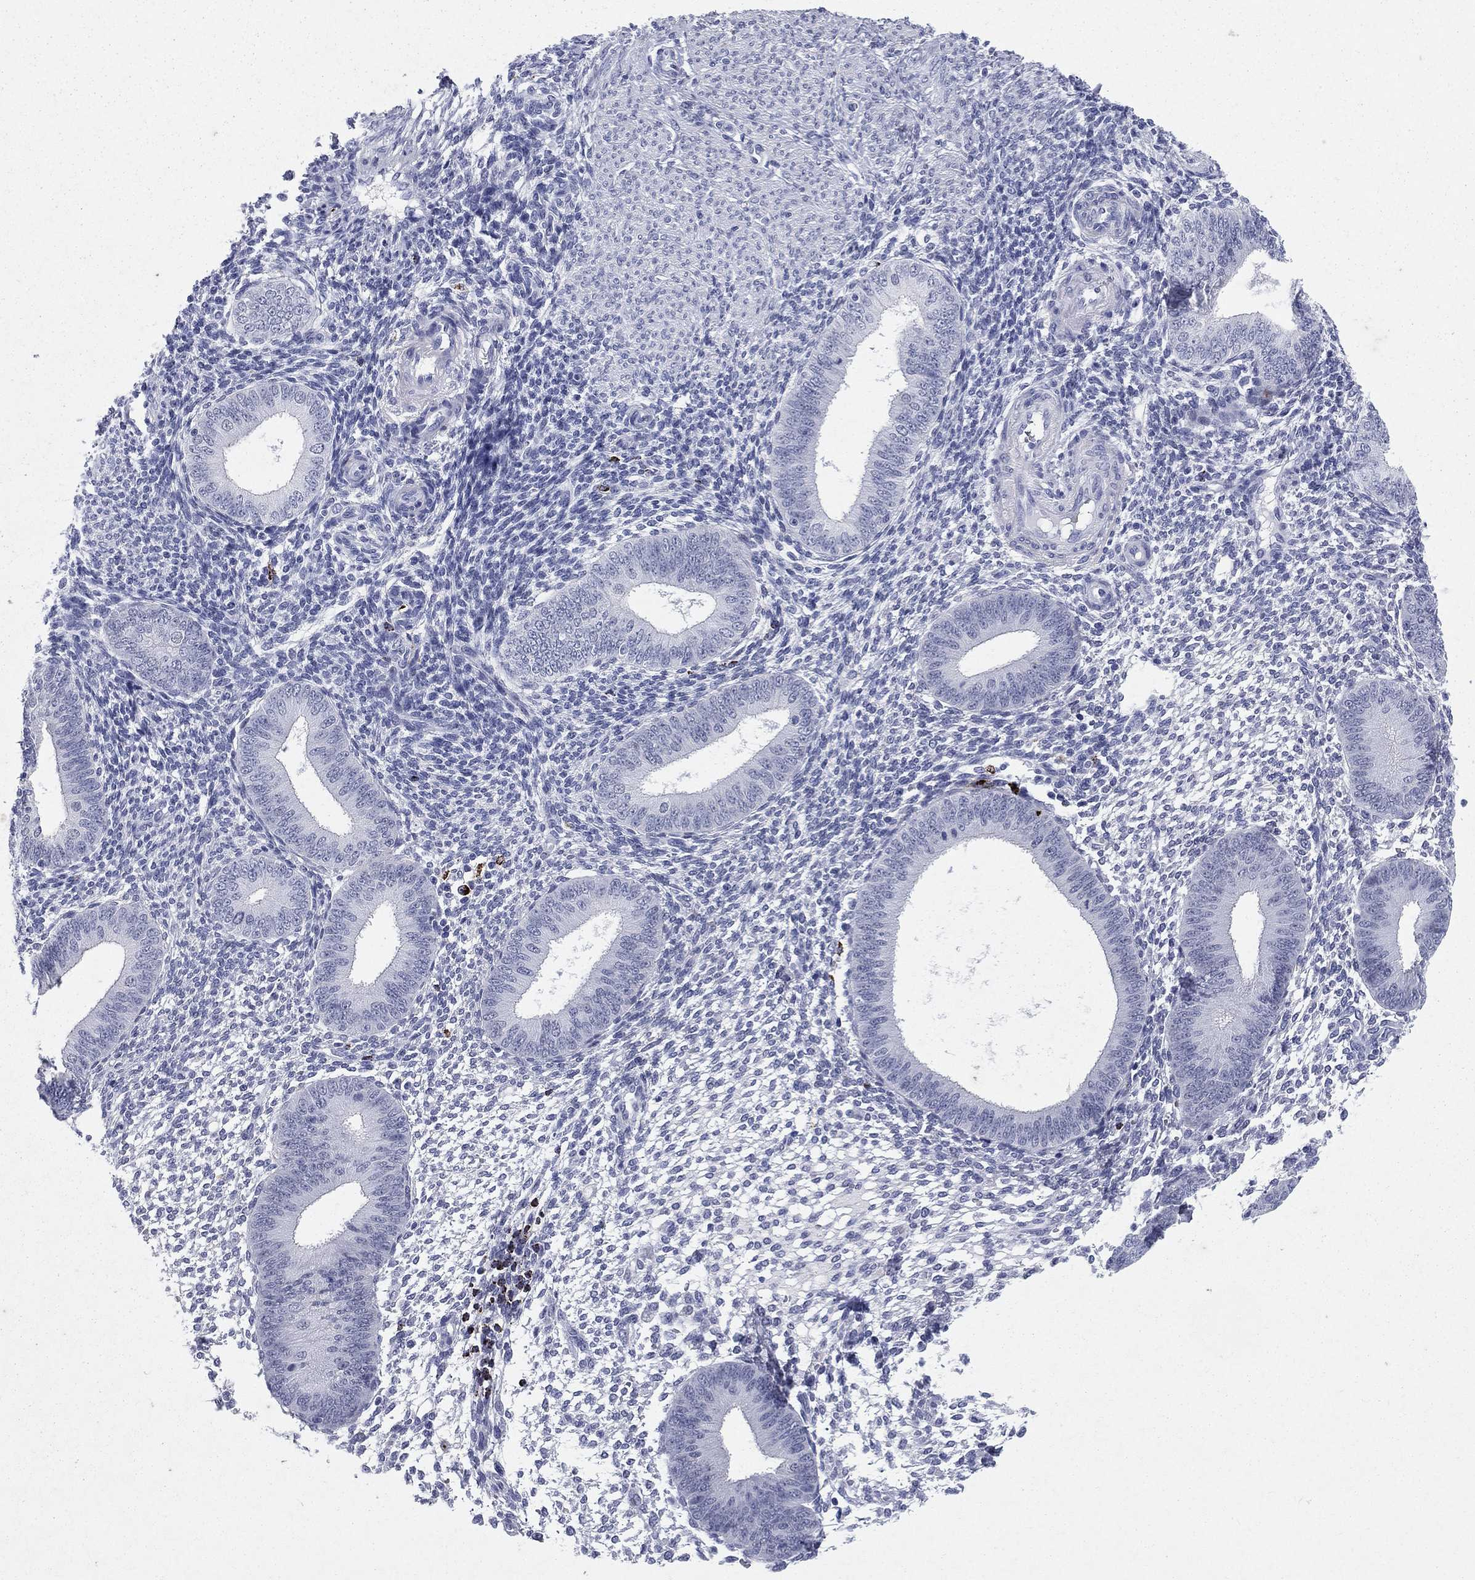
{"staining": {"intensity": "negative", "quantity": "none", "location": "none"}, "tissue": "endometrium", "cell_type": "Cells in endometrial stroma", "image_type": "normal", "snomed": [{"axis": "morphology", "description": "Normal tissue, NOS"}, {"axis": "topography", "description": "Endometrium"}], "caption": "Cells in endometrial stroma are negative for brown protein staining in unremarkable endometrium. (Brightfield microscopy of DAB immunohistochemistry (IHC) at high magnification).", "gene": "HLA", "patient": {"sex": "female", "age": 39}}